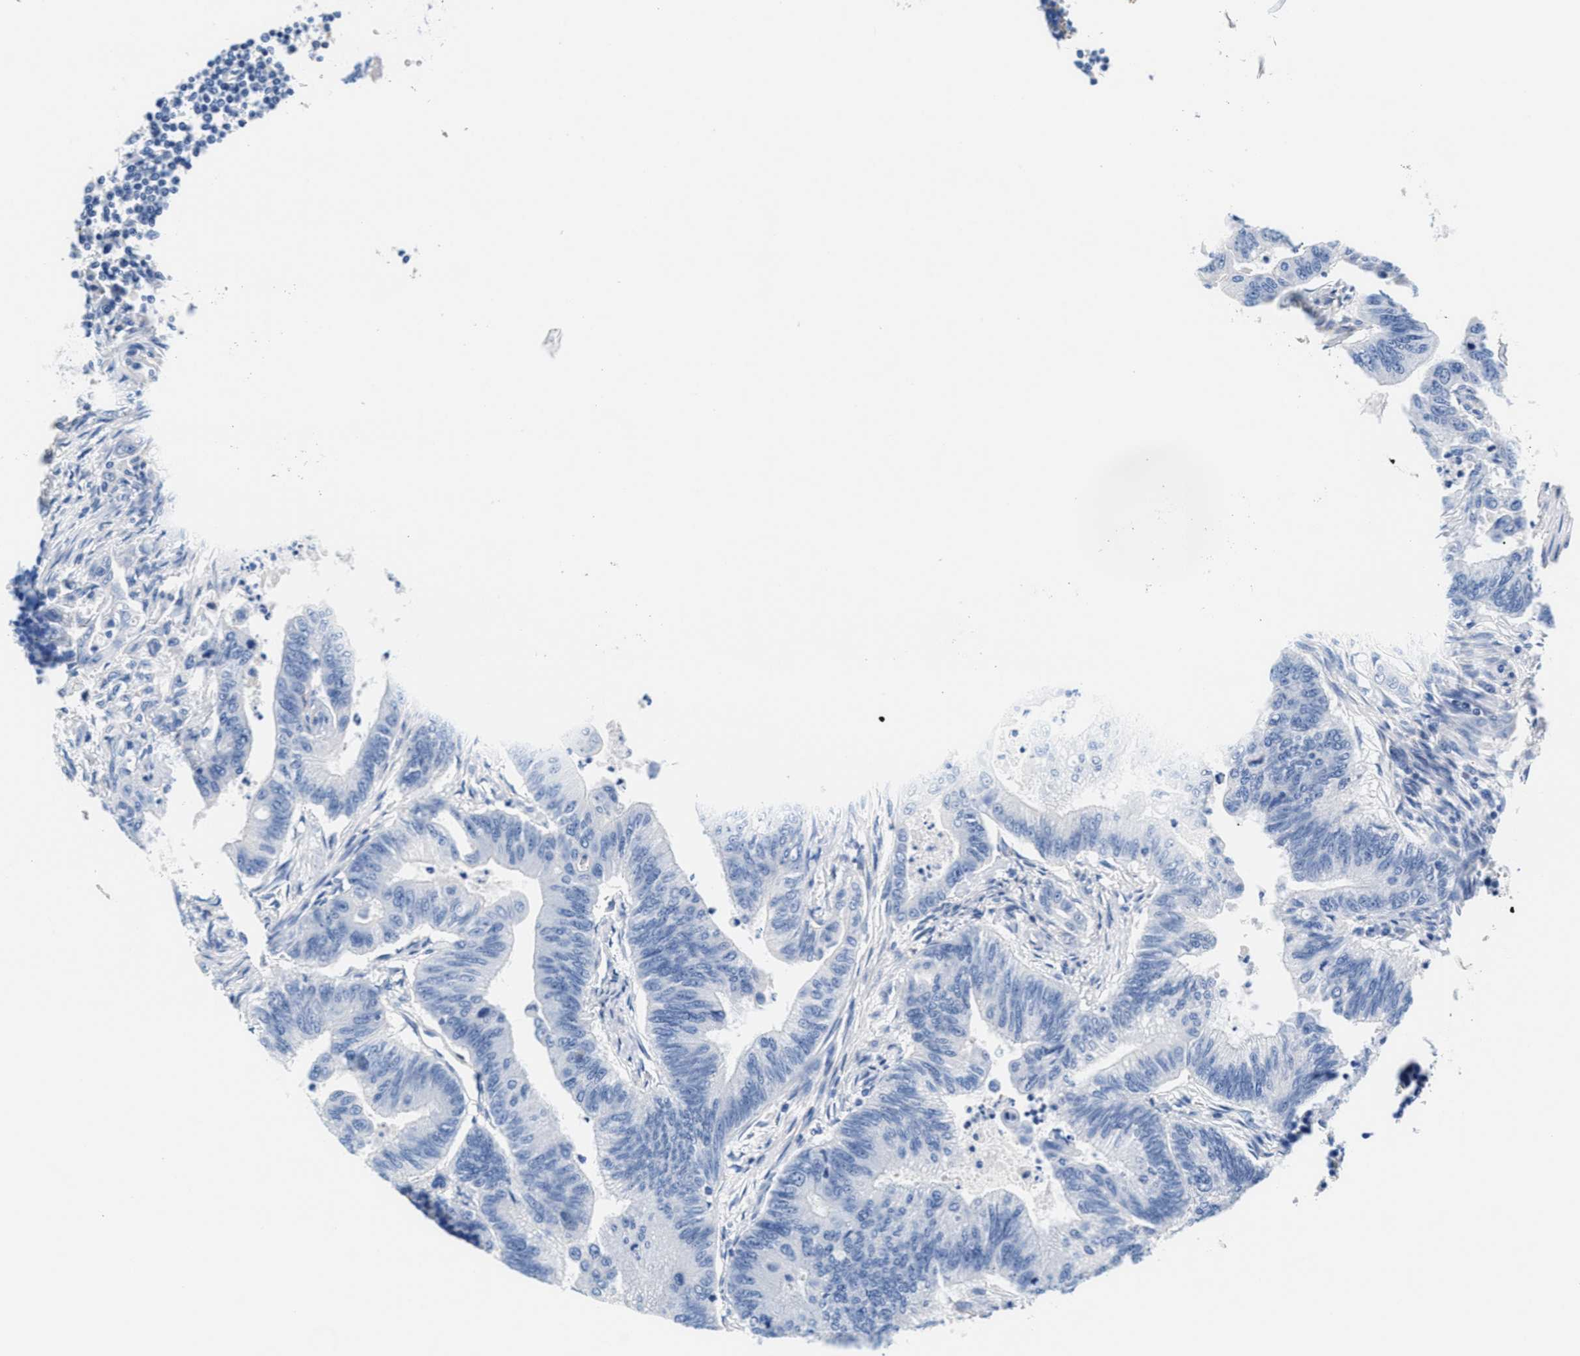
{"staining": {"intensity": "negative", "quantity": "none", "location": "none"}, "tissue": "colorectal cancer", "cell_type": "Tumor cells", "image_type": "cancer", "snomed": [{"axis": "morphology", "description": "Adenoma, NOS"}, {"axis": "morphology", "description": "Adenocarcinoma, NOS"}, {"axis": "topography", "description": "Colon"}], "caption": "Tumor cells are negative for protein expression in human colorectal adenoma.", "gene": "SLFN13", "patient": {"sex": "male", "age": 79}}